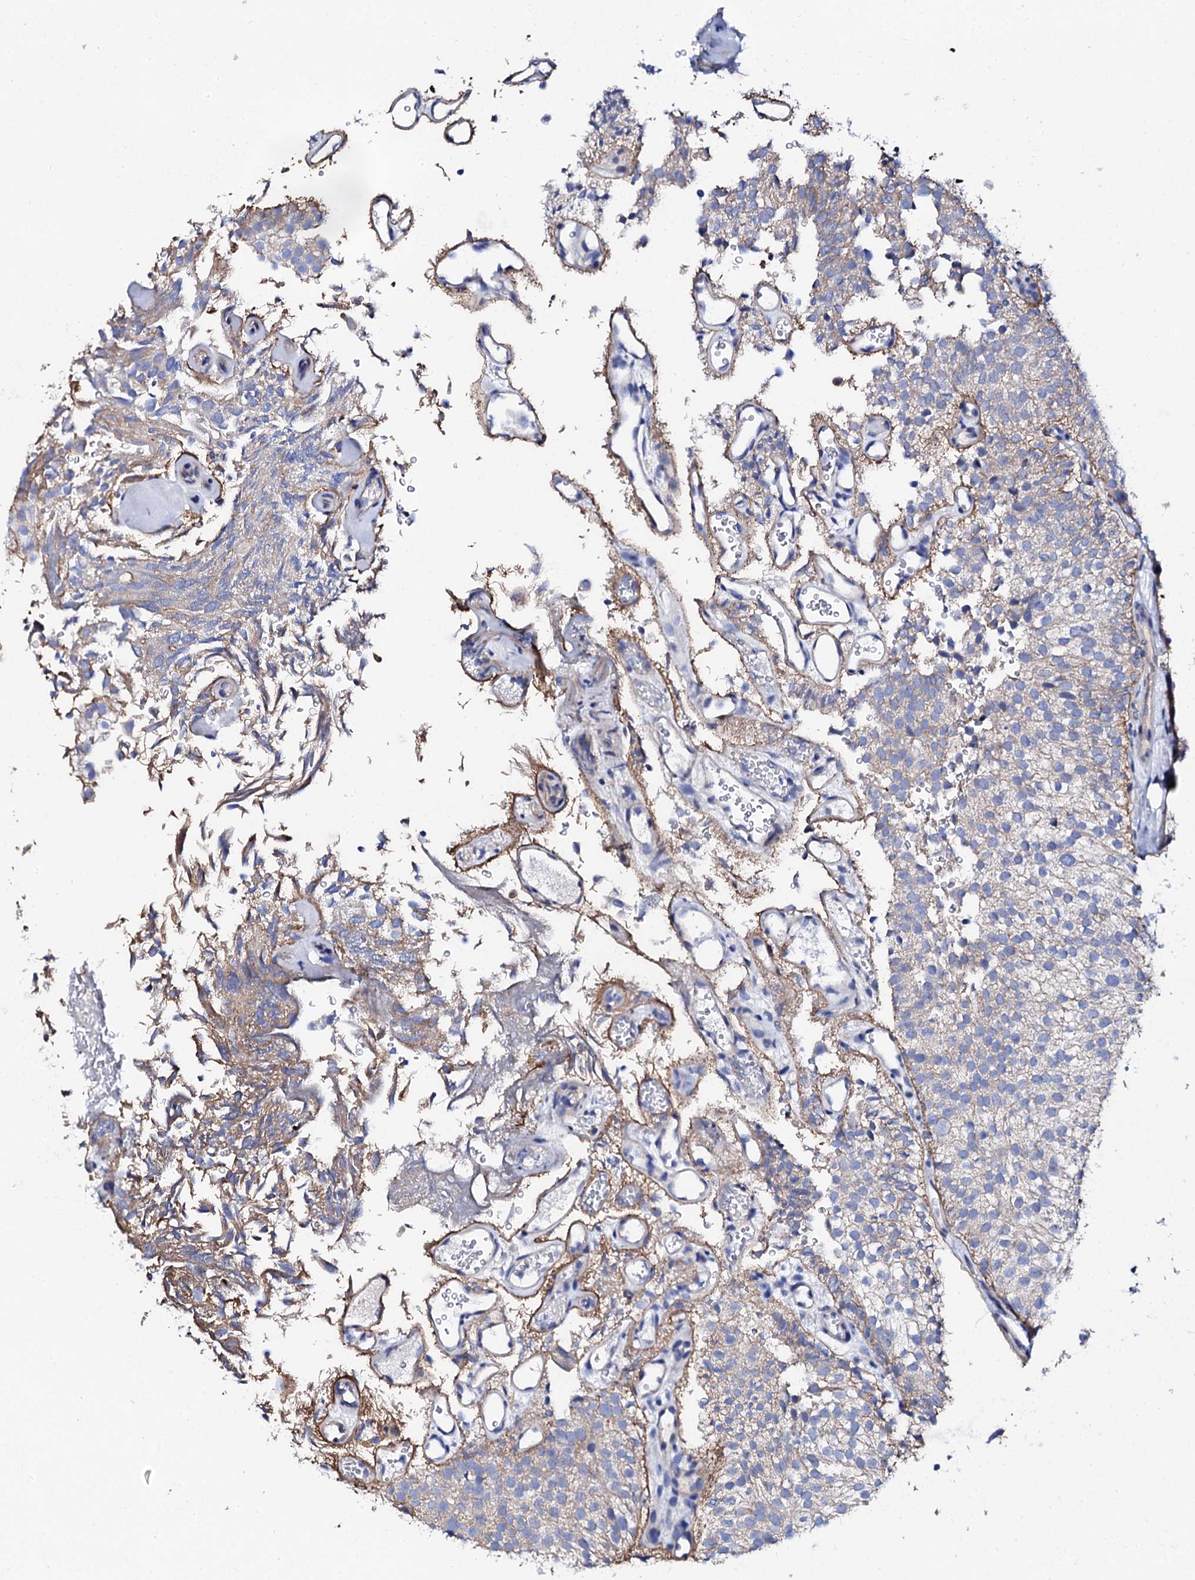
{"staining": {"intensity": "negative", "quantity": "none", "location": "none"}, "tissue": "urothelial cancer", "cell_type": "Tumor cells", "image_type": "cancer", "snomed": [{"axis": "morphology", "description": "Urothelial carcinoma, Low grade"}, {"axis": "topography", "description": "Urinary bladder"}], "caption": "The image reveals no staining of tumor cells in urothelial cancer.", "gene": "KLHL32", "patient": {"sex": "male", "age": 78}}